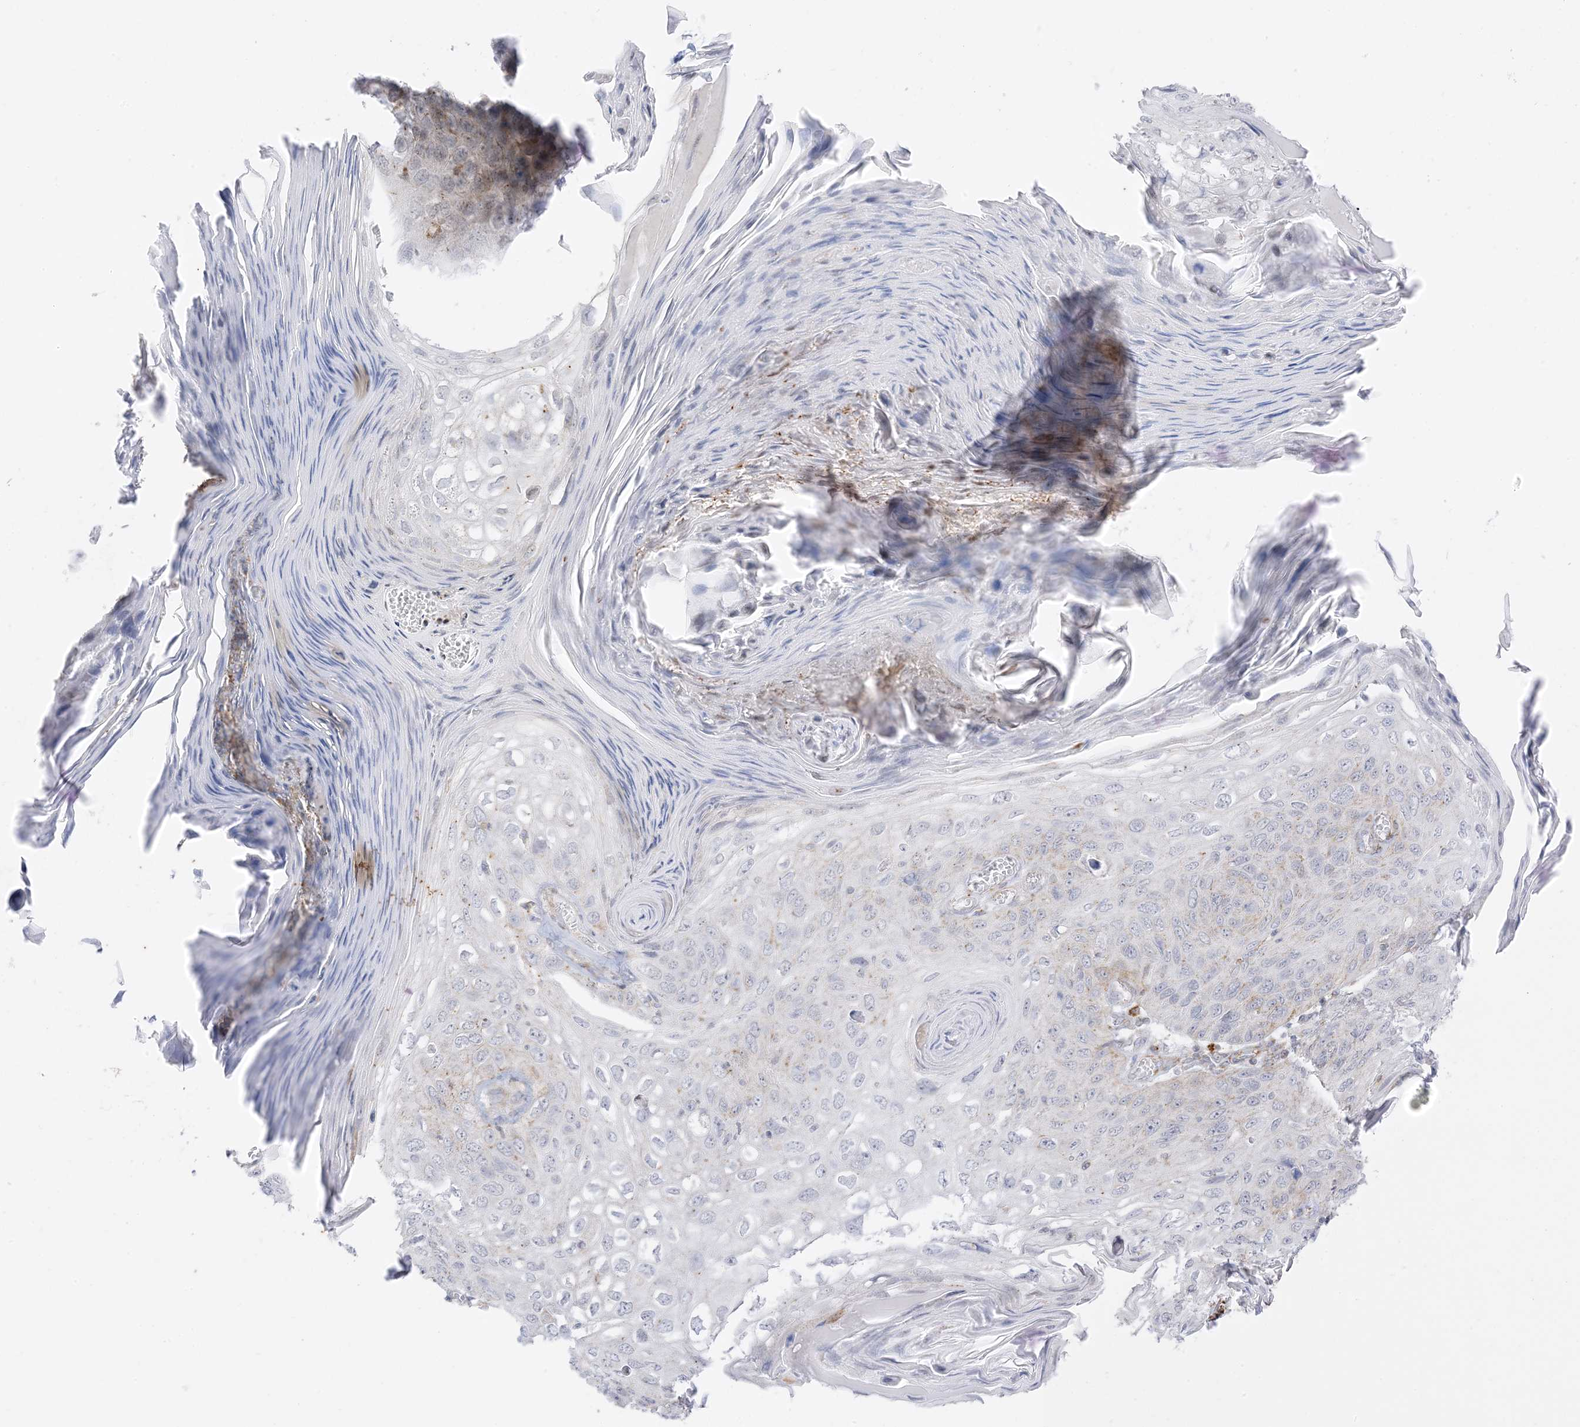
{"staining": {"intensity": "weak", "quantity": "<25%", "location": "cytoplasmic/membranous"}, "tissue": "skin cancer", "cell_type": "Tumor cells", "image_type": "cancer", "snomed": [{"axis": "morphology", "description": "Squamous cell carcinoma, NOS"}, {"axis": "topography", "description": "Skin"}], "caption": "A micrograph of squamous cell carcinoma (skin) stained for a protein shows no brown staining in tumor cells. (DAB (3,3'-diaminobenzidine) immunohistochemistry, high magnification).", "gene": "RAC1", "patient": {"sex": "female", "age": 90}}